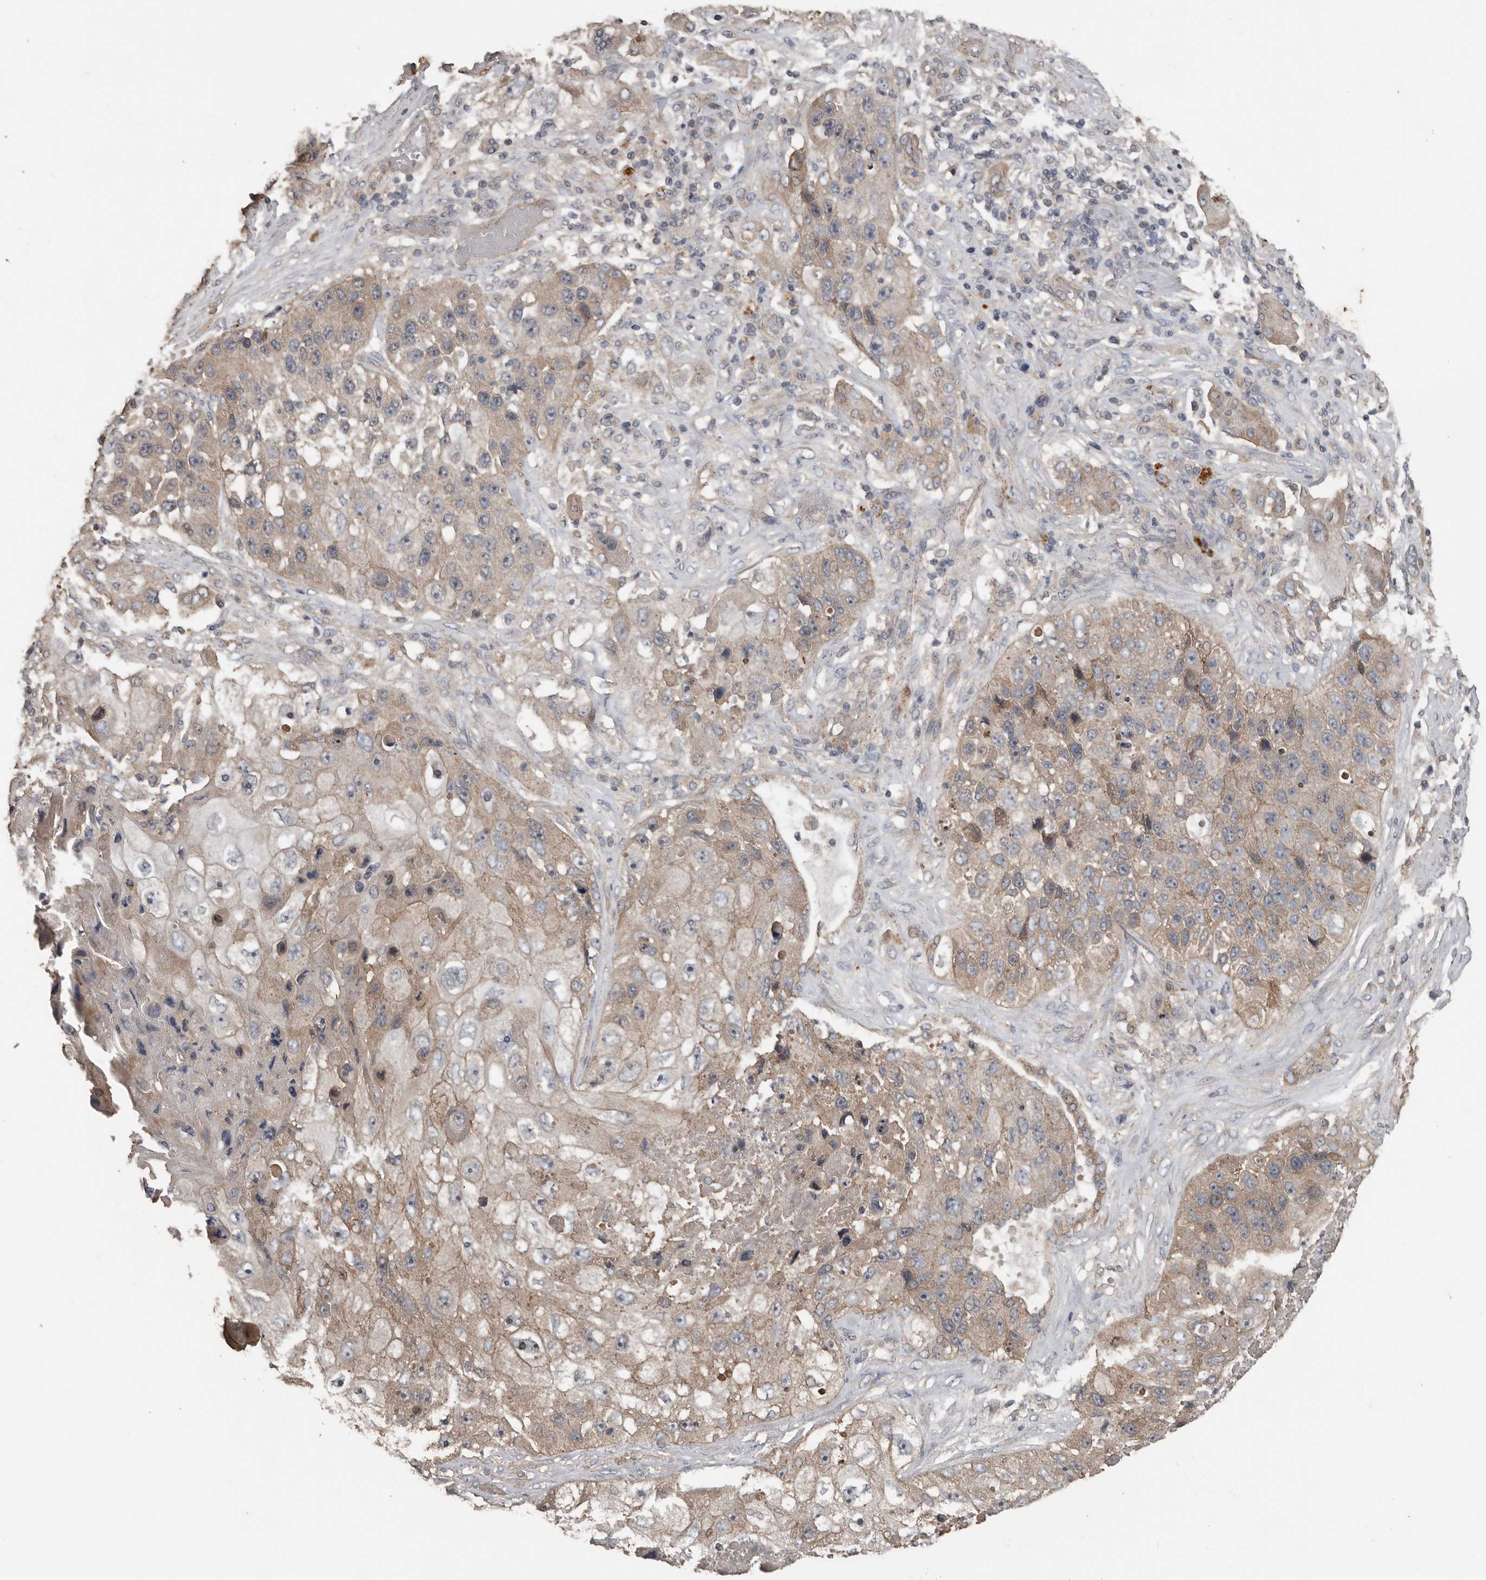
{"staining": {"intensity": "weak", "quantity": "25%-75%", "location": "cytoplasmic/membranous"}, "tissue": "lung cancer", "cell_type": "Tumor cells", "image_type": "cancer", "snomed": [{"axis": "morphology", "description": "Squamous cell carcinoma, NOS"}, {"axis": "topography", "description": "Lung"}], "caption": "Approximately 25%-75% of tumor cells in human squamous cell carcinoma (lung) exhibit weak cytoplasmic/membranous protein positivity as visualized by brown immunohistochemical staining.", "gene": "HYAL4", "patient": {"sex": "male", "age": 61}}